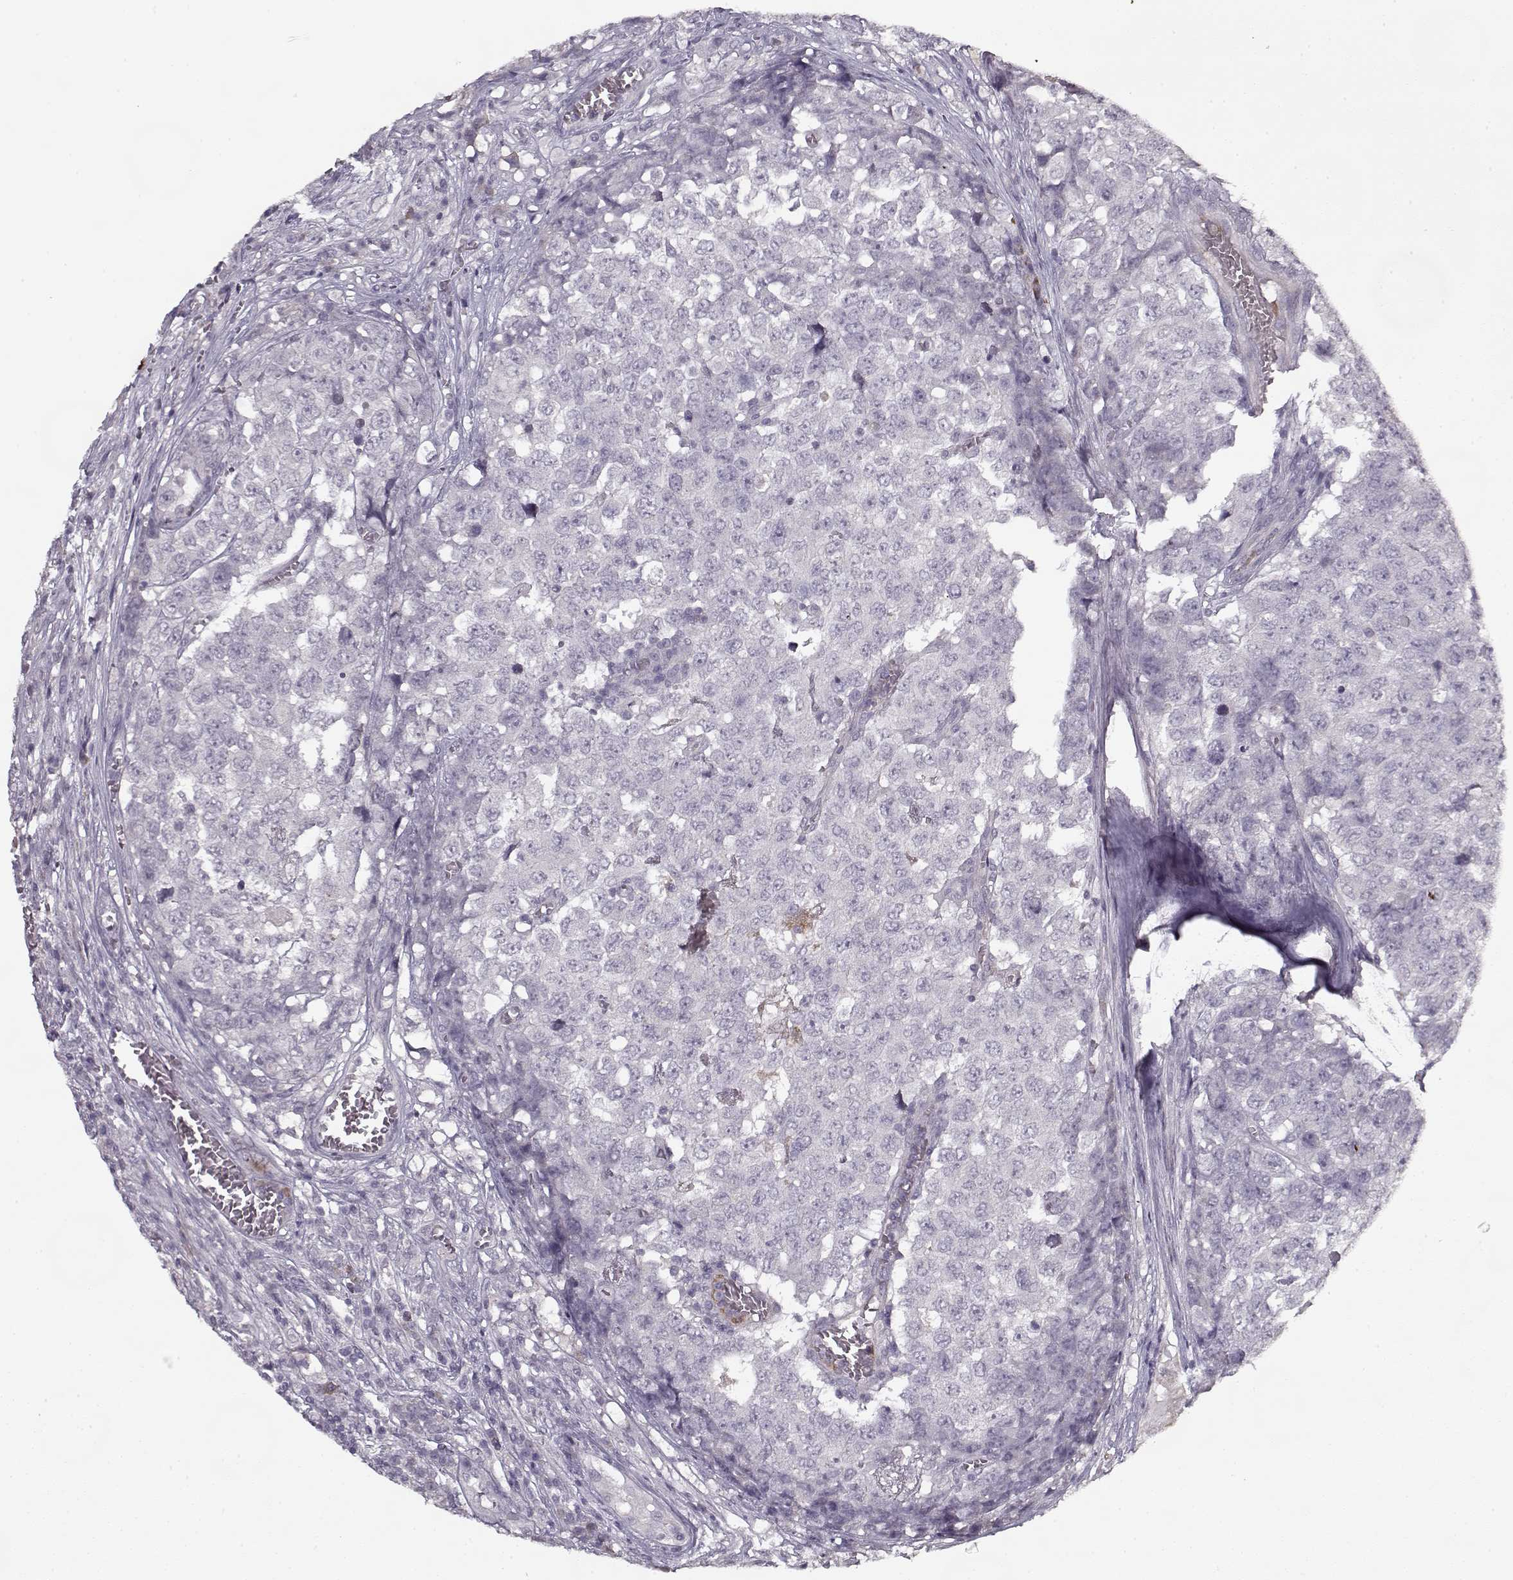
{"staining": {"intensity": "negative", "quantity": "none", "location": "none"}, "tissue": "testis cancer", "cell_type": "Tumor cells", "image_type": "cancer", "snomed": [{"axis": "morphology", "description": "Carcinoma, Embryonal, NOS"}, {"axis": "topography", "description": "Testis"}], "caption": "The micrograph reveals no staining of tumor cells in testis cancer (embryonal carcinoma).", "gene": "KRT9", "patient": {"sex": "male", "age": 23}}